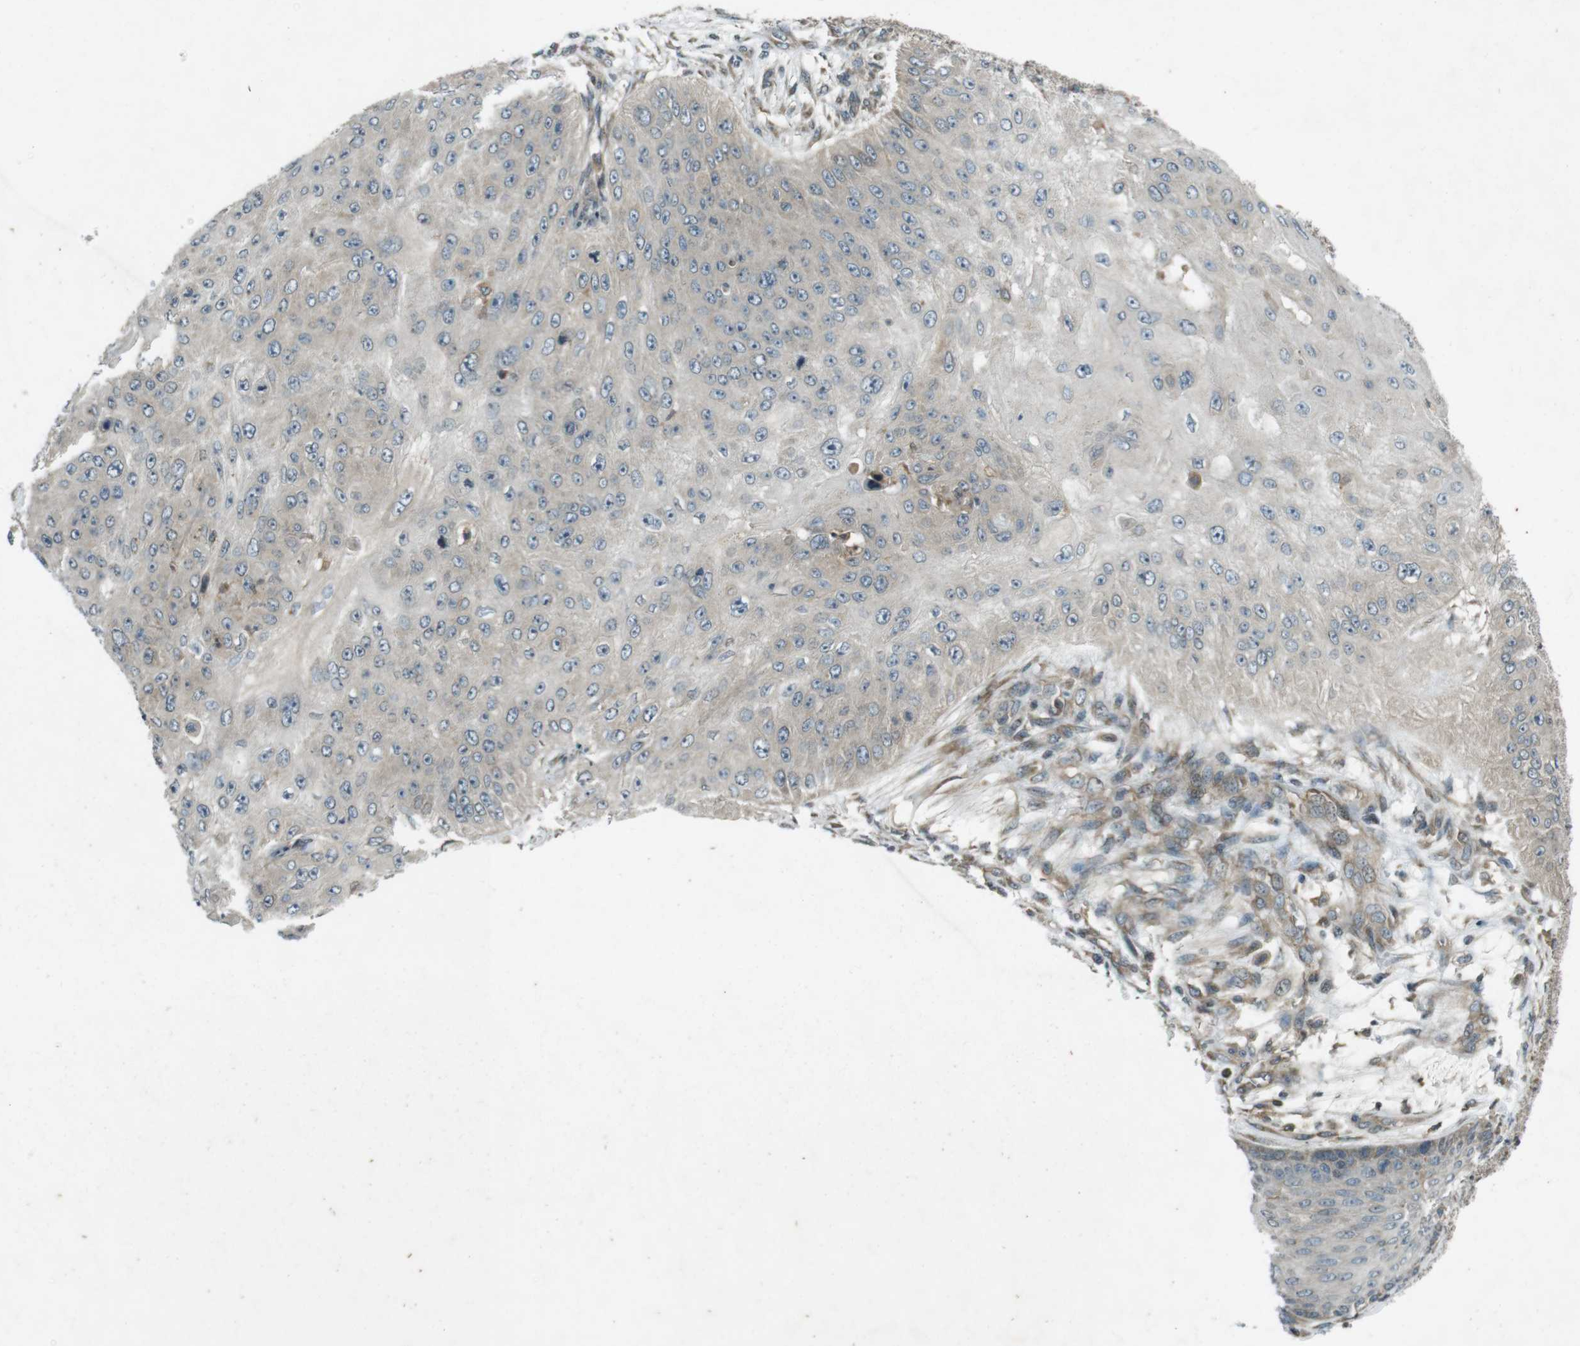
{"staining": {"intensity": "negative", "quantity": "none", "location": "none"}, "tissue": "skin cancer", "cell_type": "Tumor cells", "image_type": "cancer", "snomed": [{"axis": "morphology", "description": "Squamous cell carcinoma, NOS"}, {"axis": "topography", "description": "Skin"}], "caption": "DAB (3,3'-diaminobenzidine) immunohistochemical staining of squamous cell carcinoma (skin) demonstrates no significant staining in tumor cells. Brightfield microscopy of IHC stained with DAB (brown) and hematoxylin (blue), captured at high magnification.", "gene": "ZYX", "patient": {"sex": "female", "age": 80}}